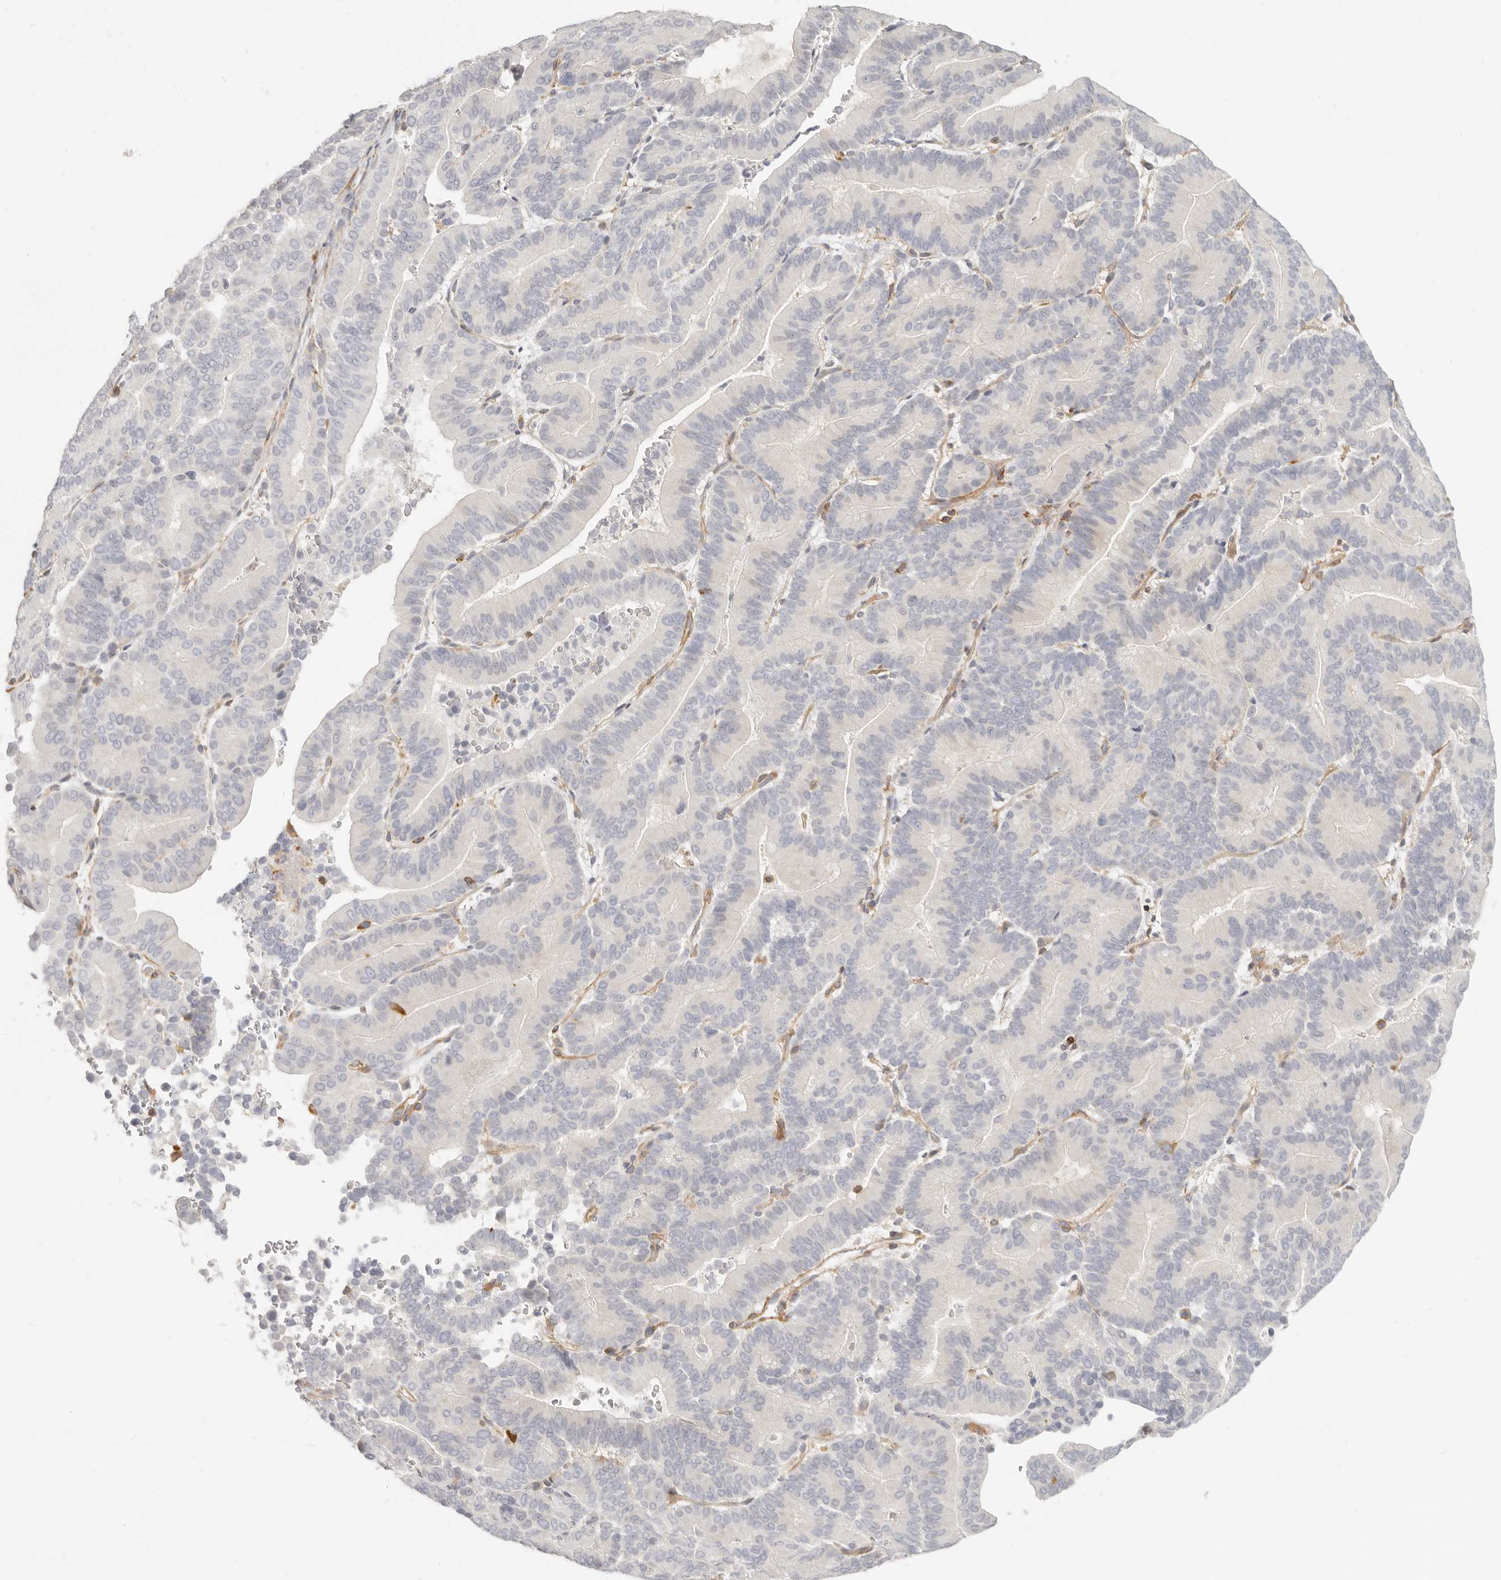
{"staining": {"intensity": "negative", "quantity": "none", "location": "none"}, "tissue": "liver cancer", "cell_type": "Tumor cells", "image_type": "cancer", "snomed": [{"axis": "morphology", "description": "Cholangiocarcinoma"}, {"axis": "topography", "description": "Liver"}], "caption": "A photomicrograph of human liver cancer (cholangiocarcinoma) is negative for staining in tumor cells. (Brightfield microscopy of DAB immunohistochemistry (IHC) at high magnification).", "gene": "NIBAN1", "patient": {"sex": "female", "age": 75}}